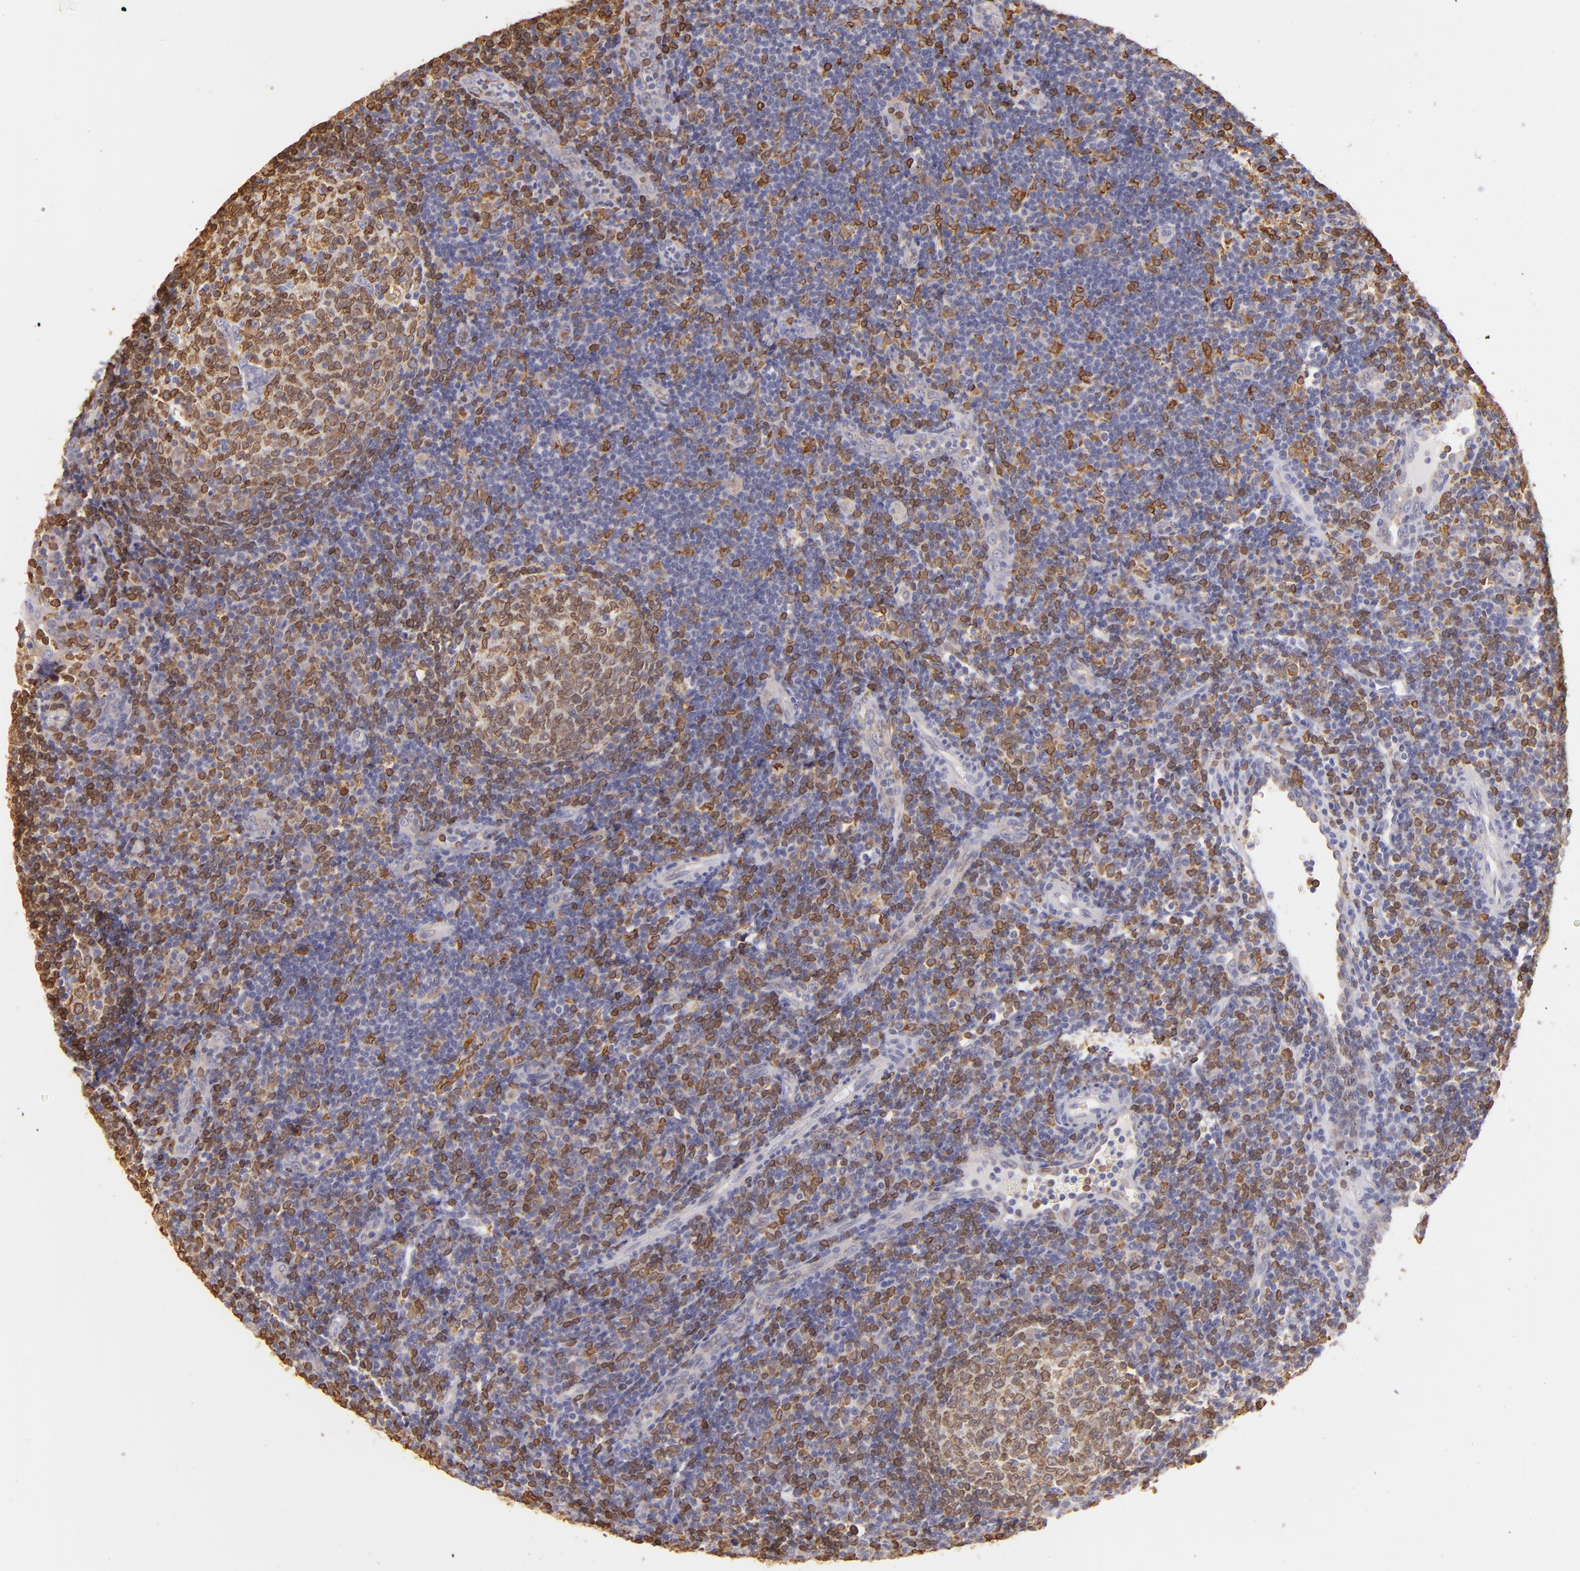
{"staining": {"intensity": "moderate", "quantity": ">75%", "location": "cytoplasmic/membranous"}, "tissue": "tonsil", "cell_type": "Germinal center cells", "image_type": "normal", "snomed": [{"axis": "morphology", "description": "Normal tissue, NOS"}, {"axis": "topography", "description": "Tonsil"}], "caption": "About >75% of germinal center cells in benign human tonsil demonstrate moderate cytoplasmic/membranous protein staining as visualized by brown immunohistochemical staining.", "gene": "CD74", "patient": {"sex": "female", "age": 40}}